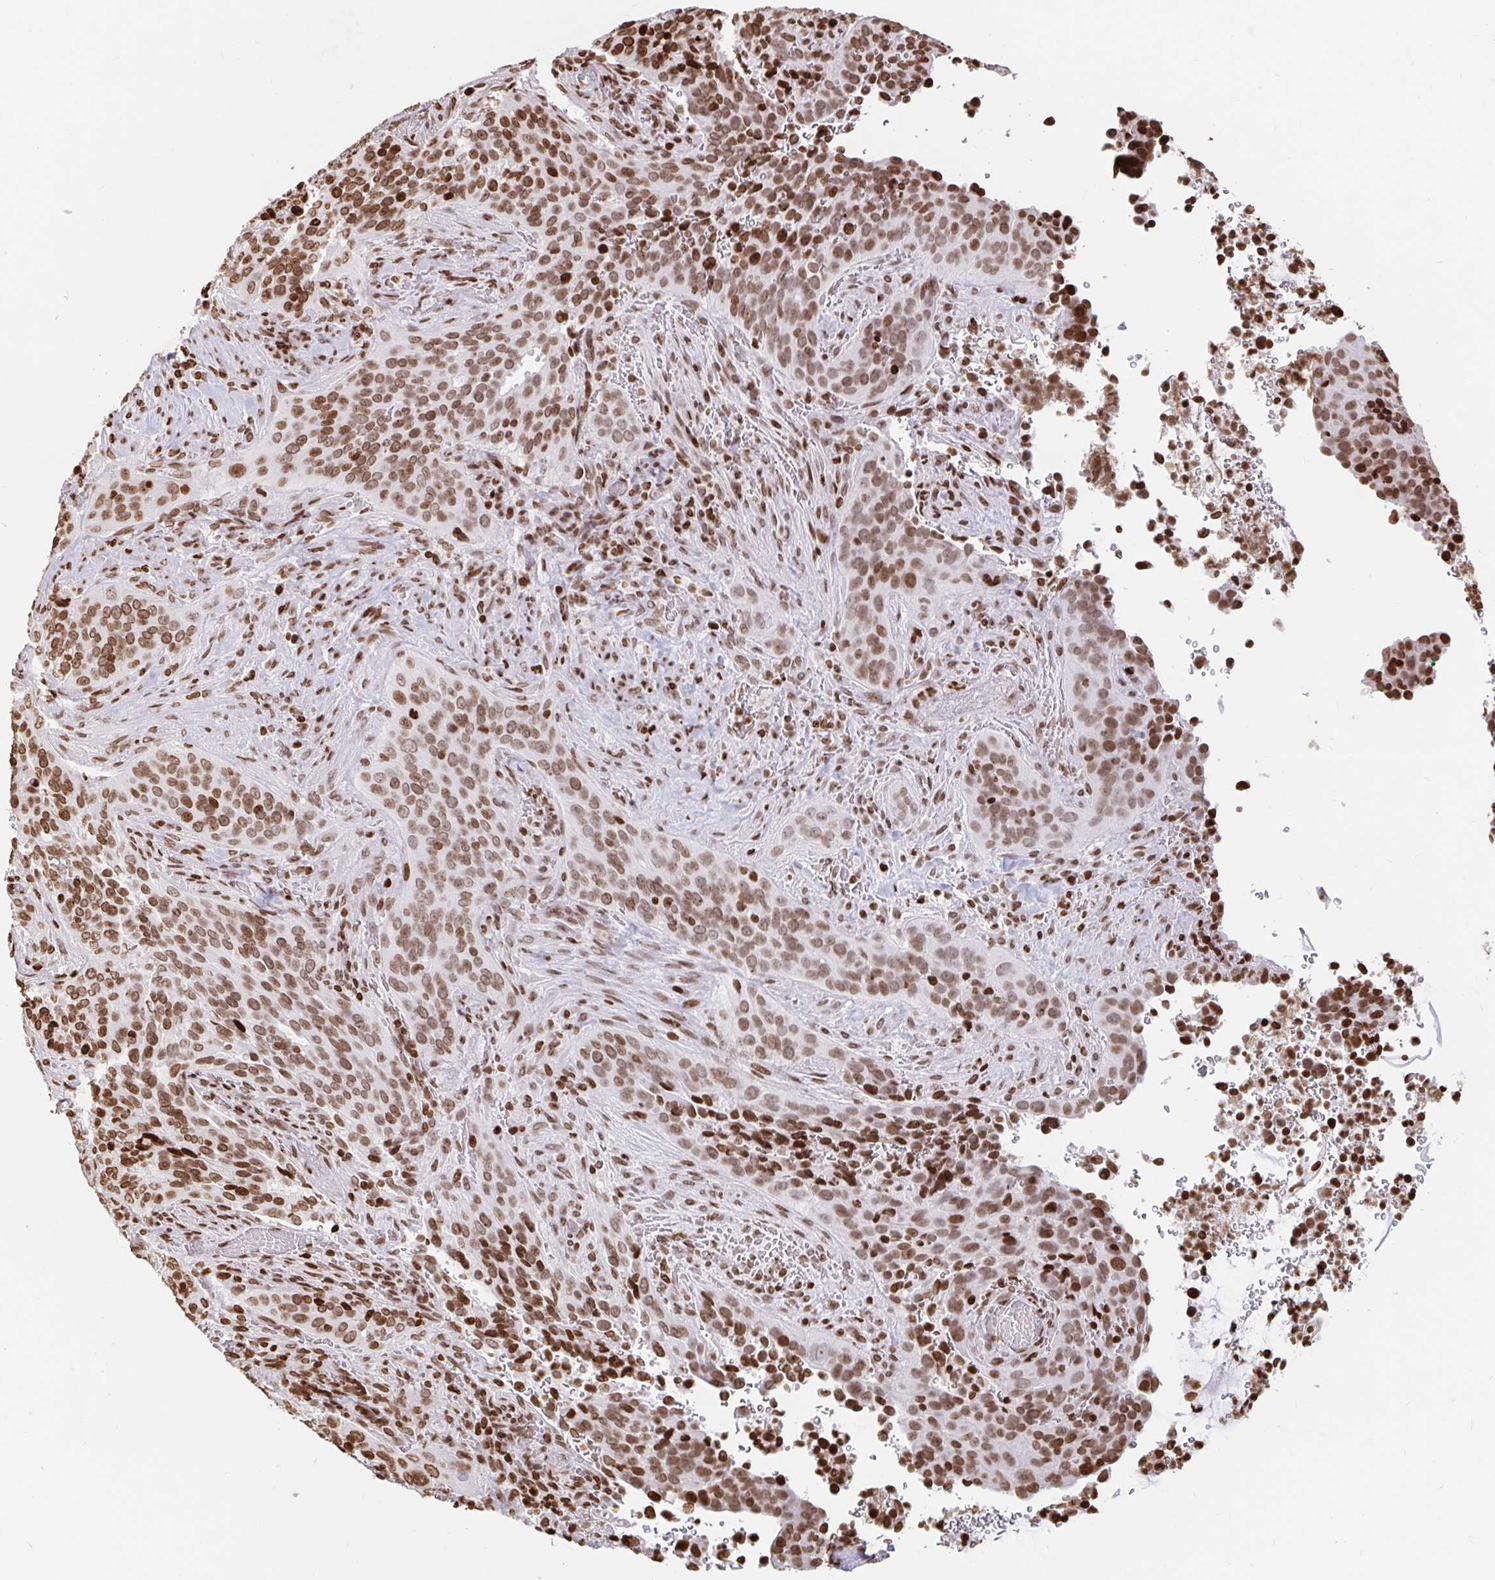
{"staining": {"intensity": "moderate", "quantity": ">75%", "location": "nuclear"}, "tissue": "cervical cancer", "cell_type": "Tumor cells", "image_type": "cancer", "snomed": [{"axis": "morphology", "description": "Squamous cell carcinoma, NOS"}, {"axis": "topography", "description": "Cervix"}], "caption": "The photomicrograph demonstrates a brown stain indicating the presence of a protein in the nuclear of tumor cells in cervical cancer.", "gene": "H2BC5", "patient": {"sex": "female", "age": 38}}